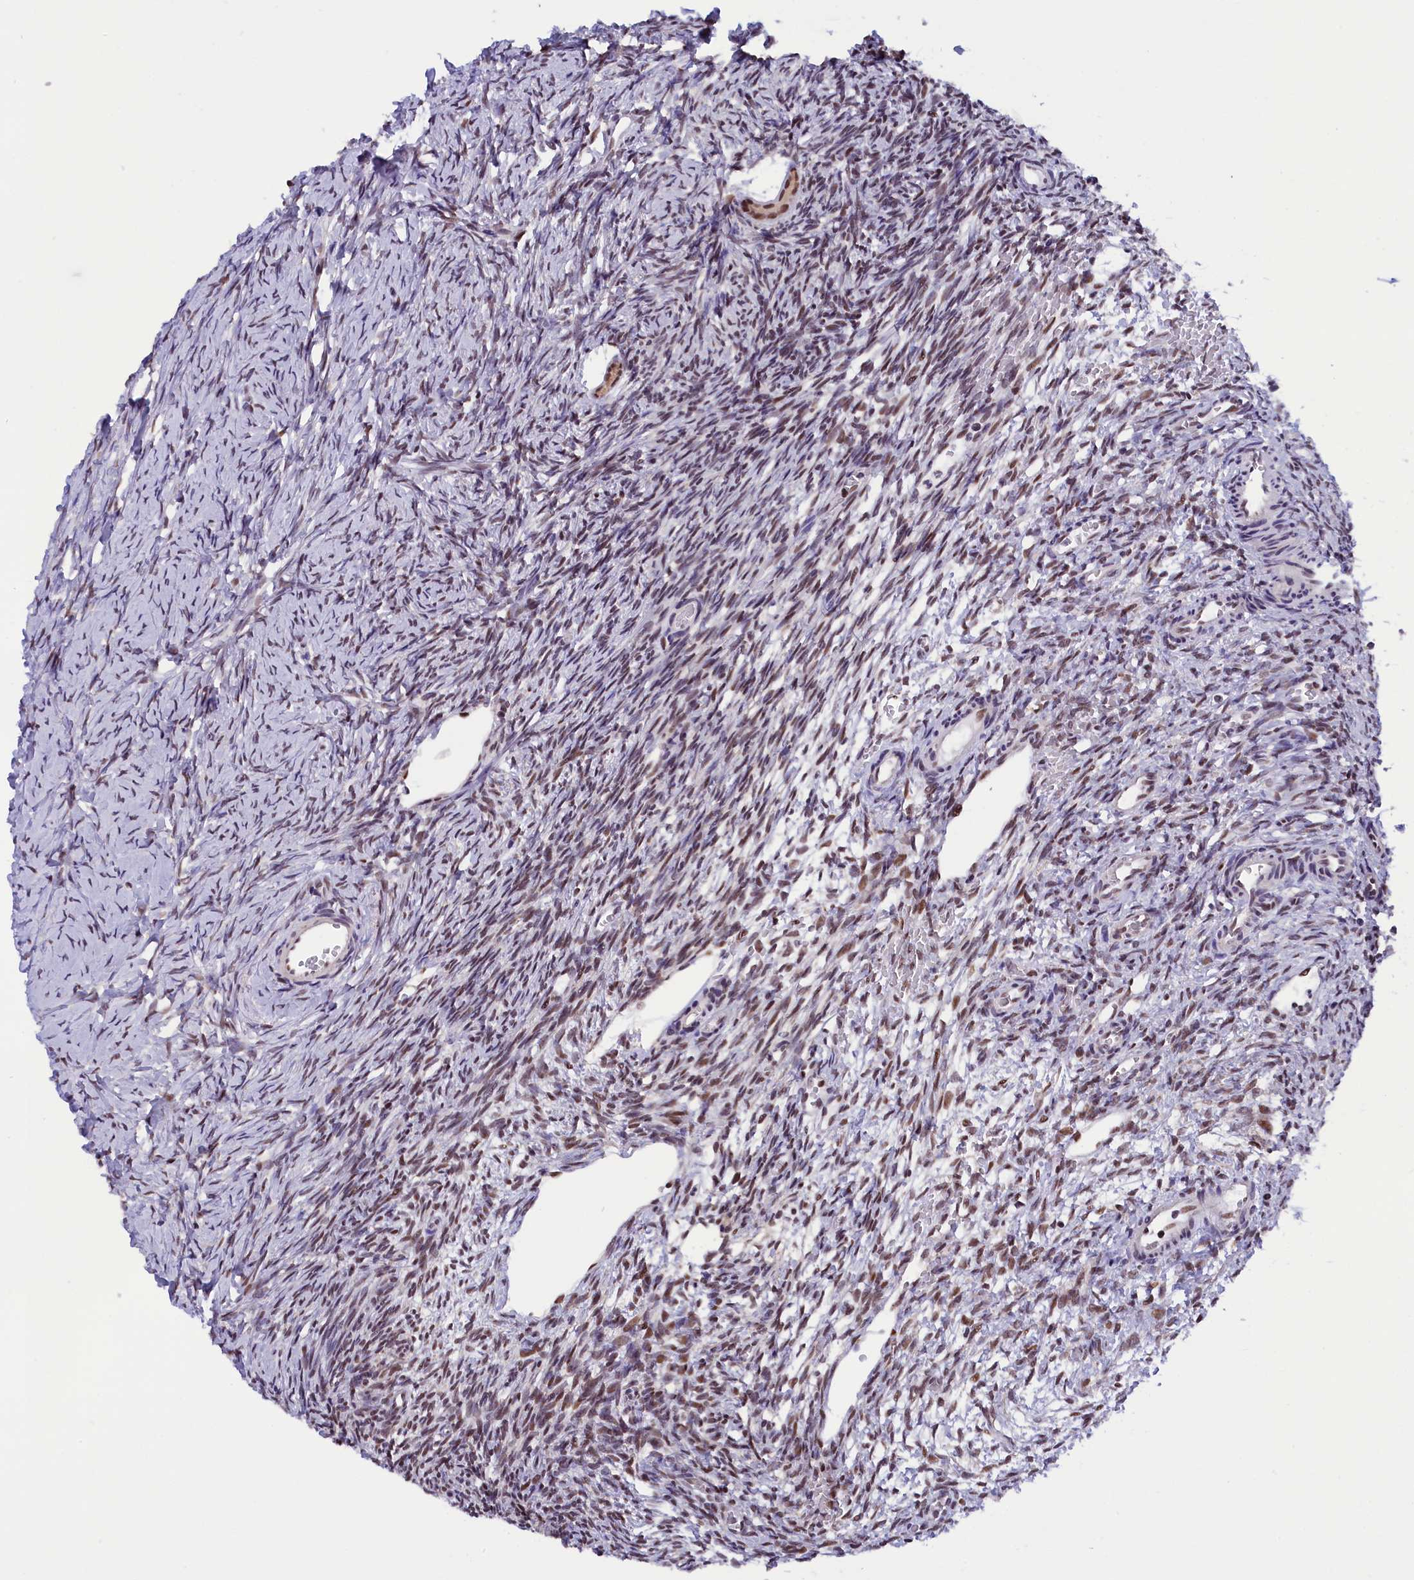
{"staining": {"intensity": "moderate", "quantity": ">75%", "location": "nuclear"}, "tissue": "ovary", "cell_type": "Follicle cells", "image_type": "normal", "snomed": [{"axis": "morphology", "description": "Normal tissue, NOS"}, {"axis": "topography", "description": "Ovary"}], "caption": "Benign ovary demonstrates moderate nuclear staining in about >75% of follicle cells, visualized by immunohistochemistry. Nuclei are stained in blue.", "gene": "CDYL2", "patient": {"sex": "female", "age": 39}}